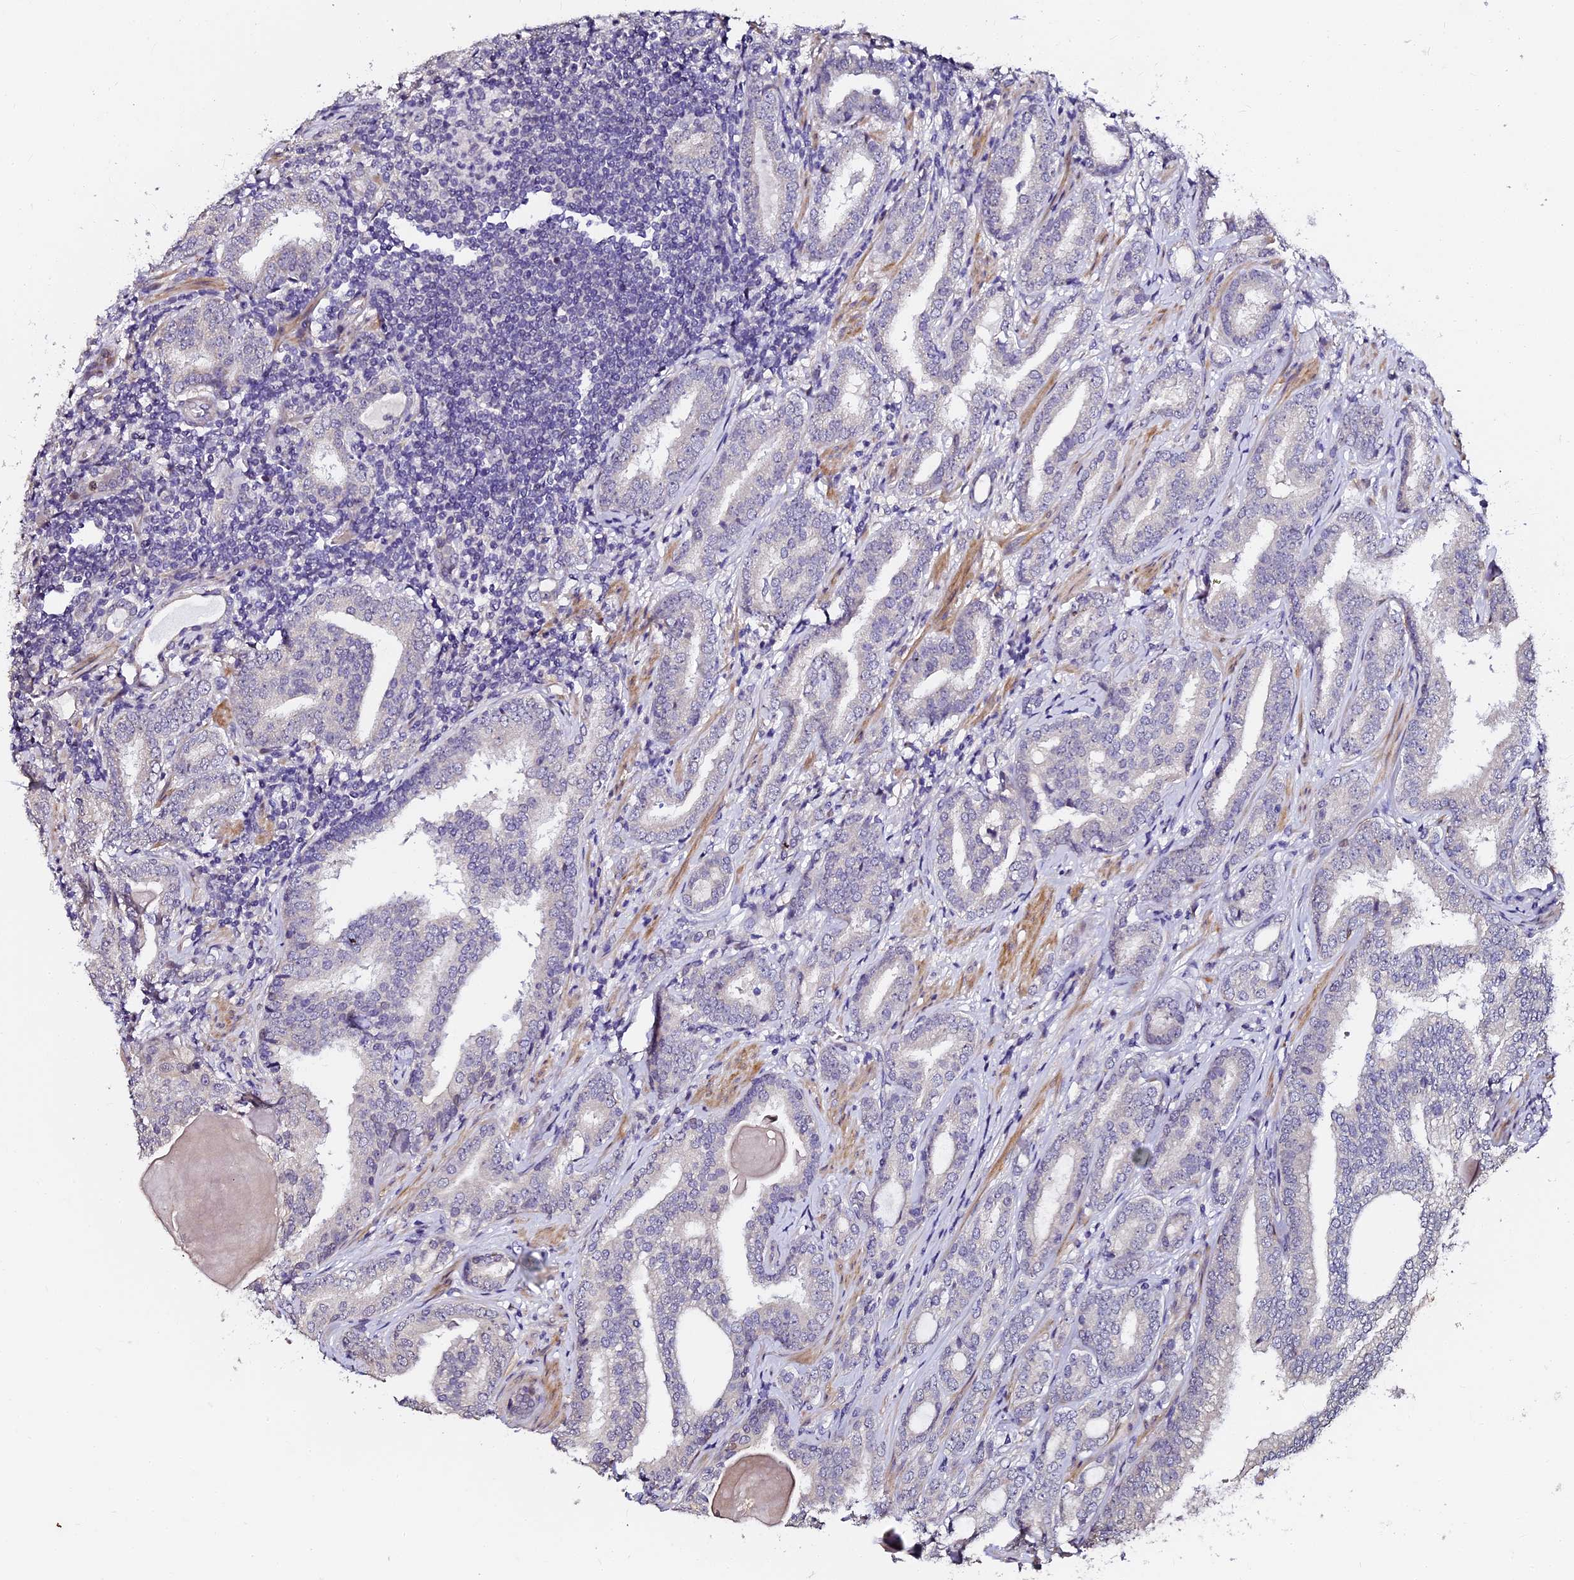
{"staining": {"intensity": "negative", "quantity": "none", "location": "none"}, "tissue": "prostate cancer", "cell_type": "Tumor cells", "image_type": "cancer", "snomed": [{"axis": "morphology", "description": "Adenocarcinoma, High grade"}, {"axis": "topography", "description": "Prostate"}], "caption": "IHC histopathology image of neoplastic tissue: human prostate adenocarcinoma (high-grade) stained with DAB demonstrates no significant protein expression in tumor cells. The staining was performed using DAB to visualize the protein expression in brown, while the nuclei were stained in blue with hematoxylin (Magnification: 20x).", "gene": "GPN3", "patient": {"sex": "male", "age": 63}}